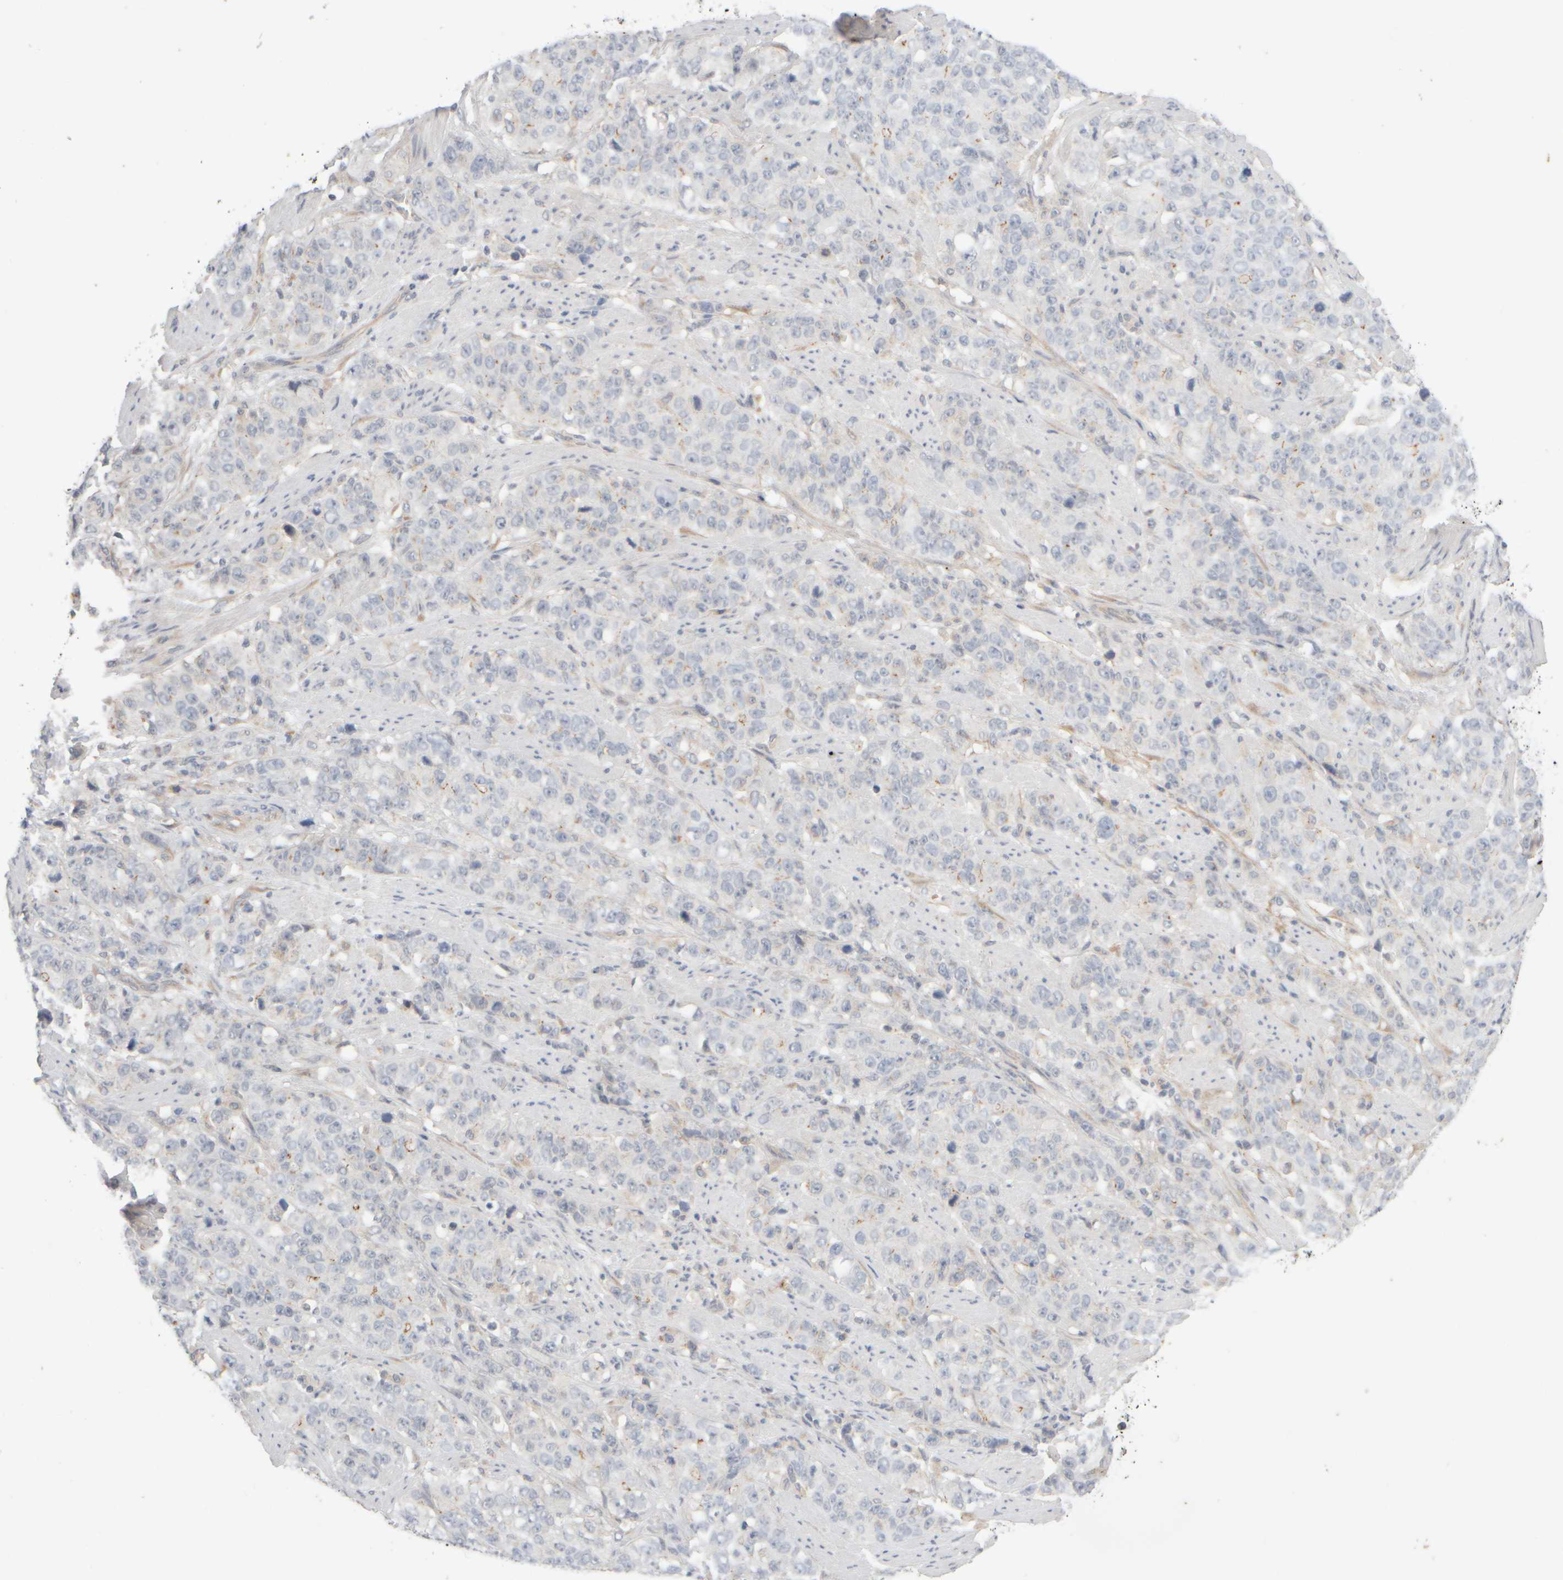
{"staining": {"intensity": "negative", "quantity": "none", "location": "none"}, "tissue": "stomach cancer", "cell_type": "Tumor cells", "image_type": "cancer", "snomed": [{"axis": "morphology", "description": "Adenocarcinoma, NOS"}, {"axis": "topography", "description": "Stomach"}], "caption": "Immunohistochemical staining of human stomach adenocarcinoma shows no significant staining in tumor cells.", "gene": "GOPC", "patient": {"sex": "male", "age": 48}}